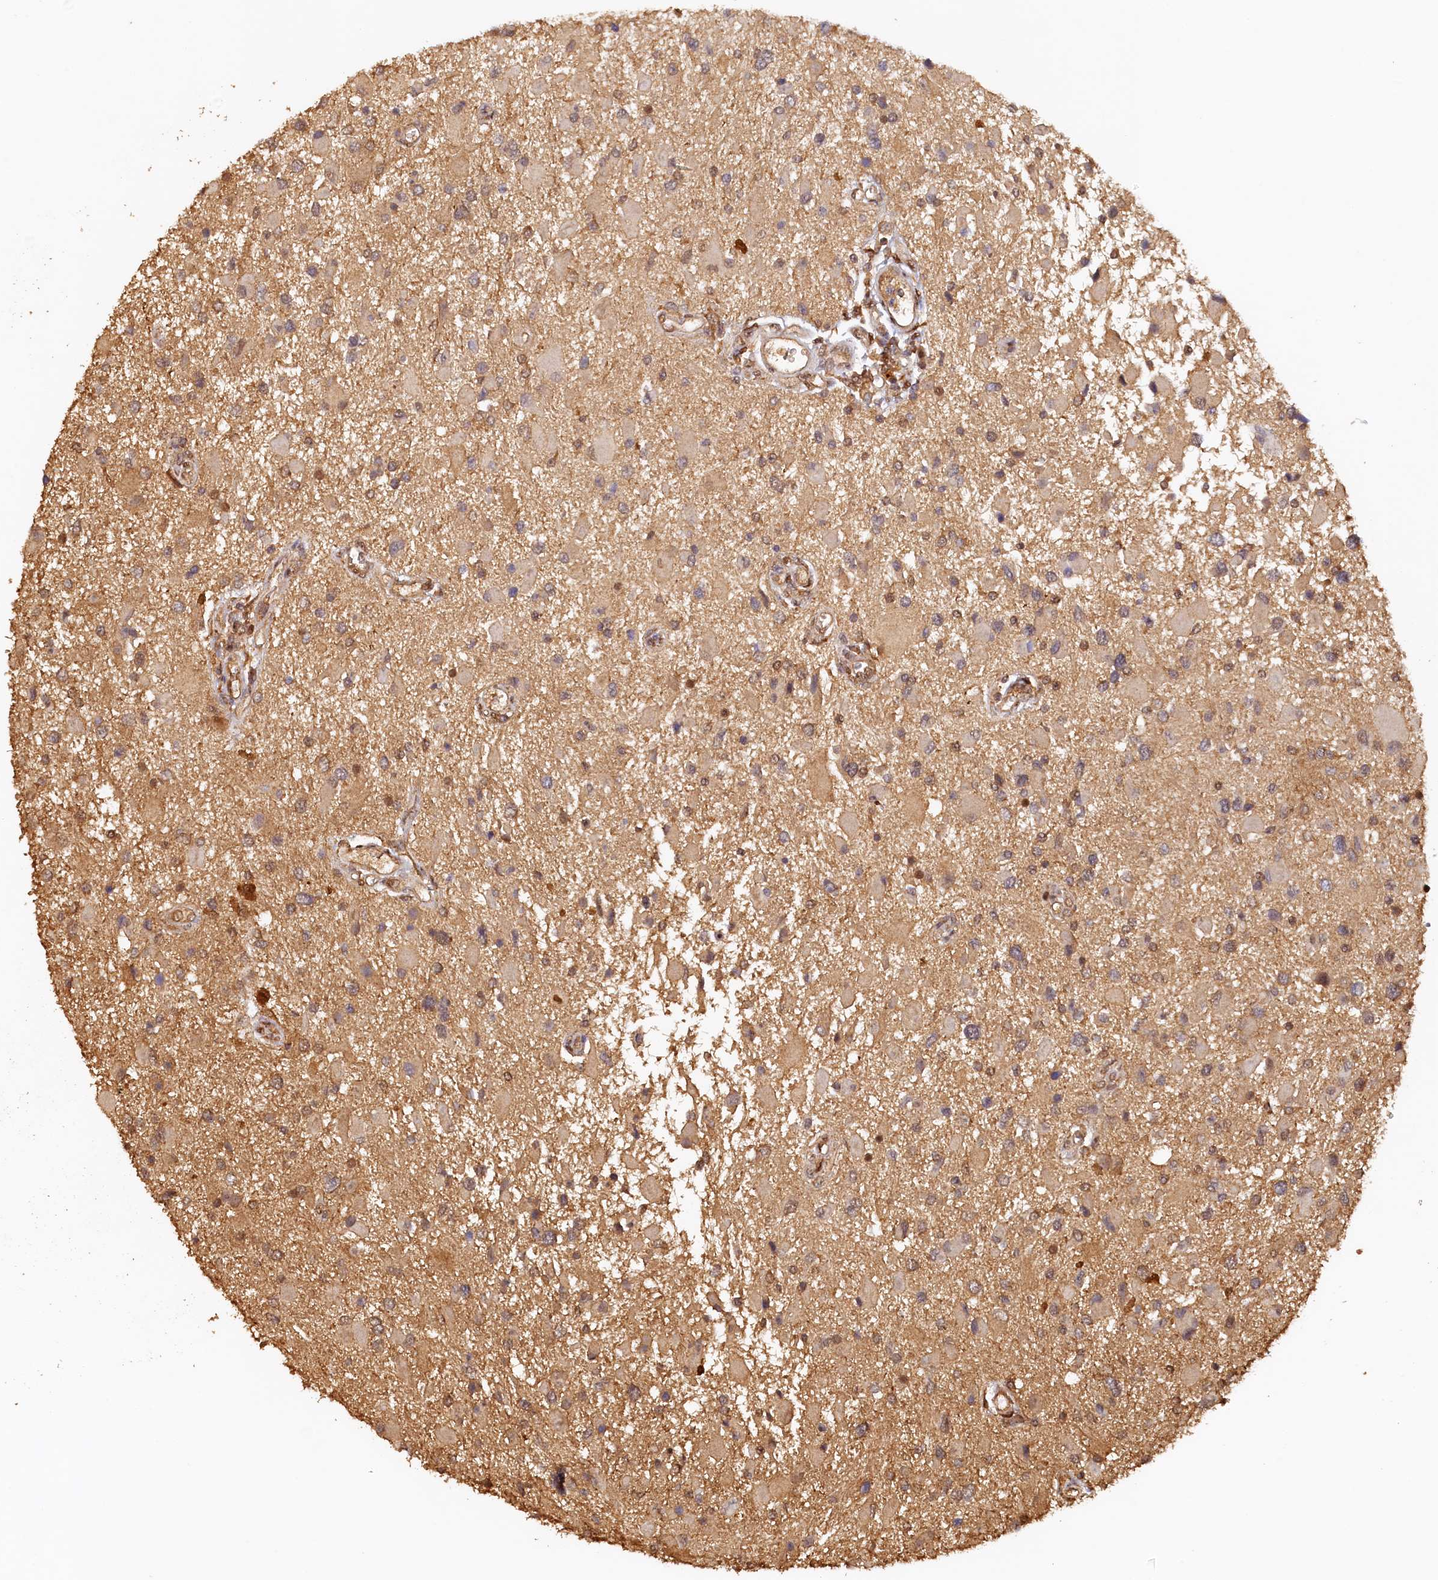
{"staining": {"intensity": "moderate", "quantity": "<25%", "location": "nuclear"}, "tissue": "glioma", "cell_type": "Tumor cells", "image_type": "cancer", "snomed": [{"axis": "morphology", "description": "Glioma, malignant, High grade"}, {"axis": "topography", "description": "Brain"}], "caption": "Protein expression analysis of human glioma reveals moderate nuclear expression in approximately <25% of tumor cells.", "gene": "UBL7", "patient": {"sex": "male", "age": 53}}